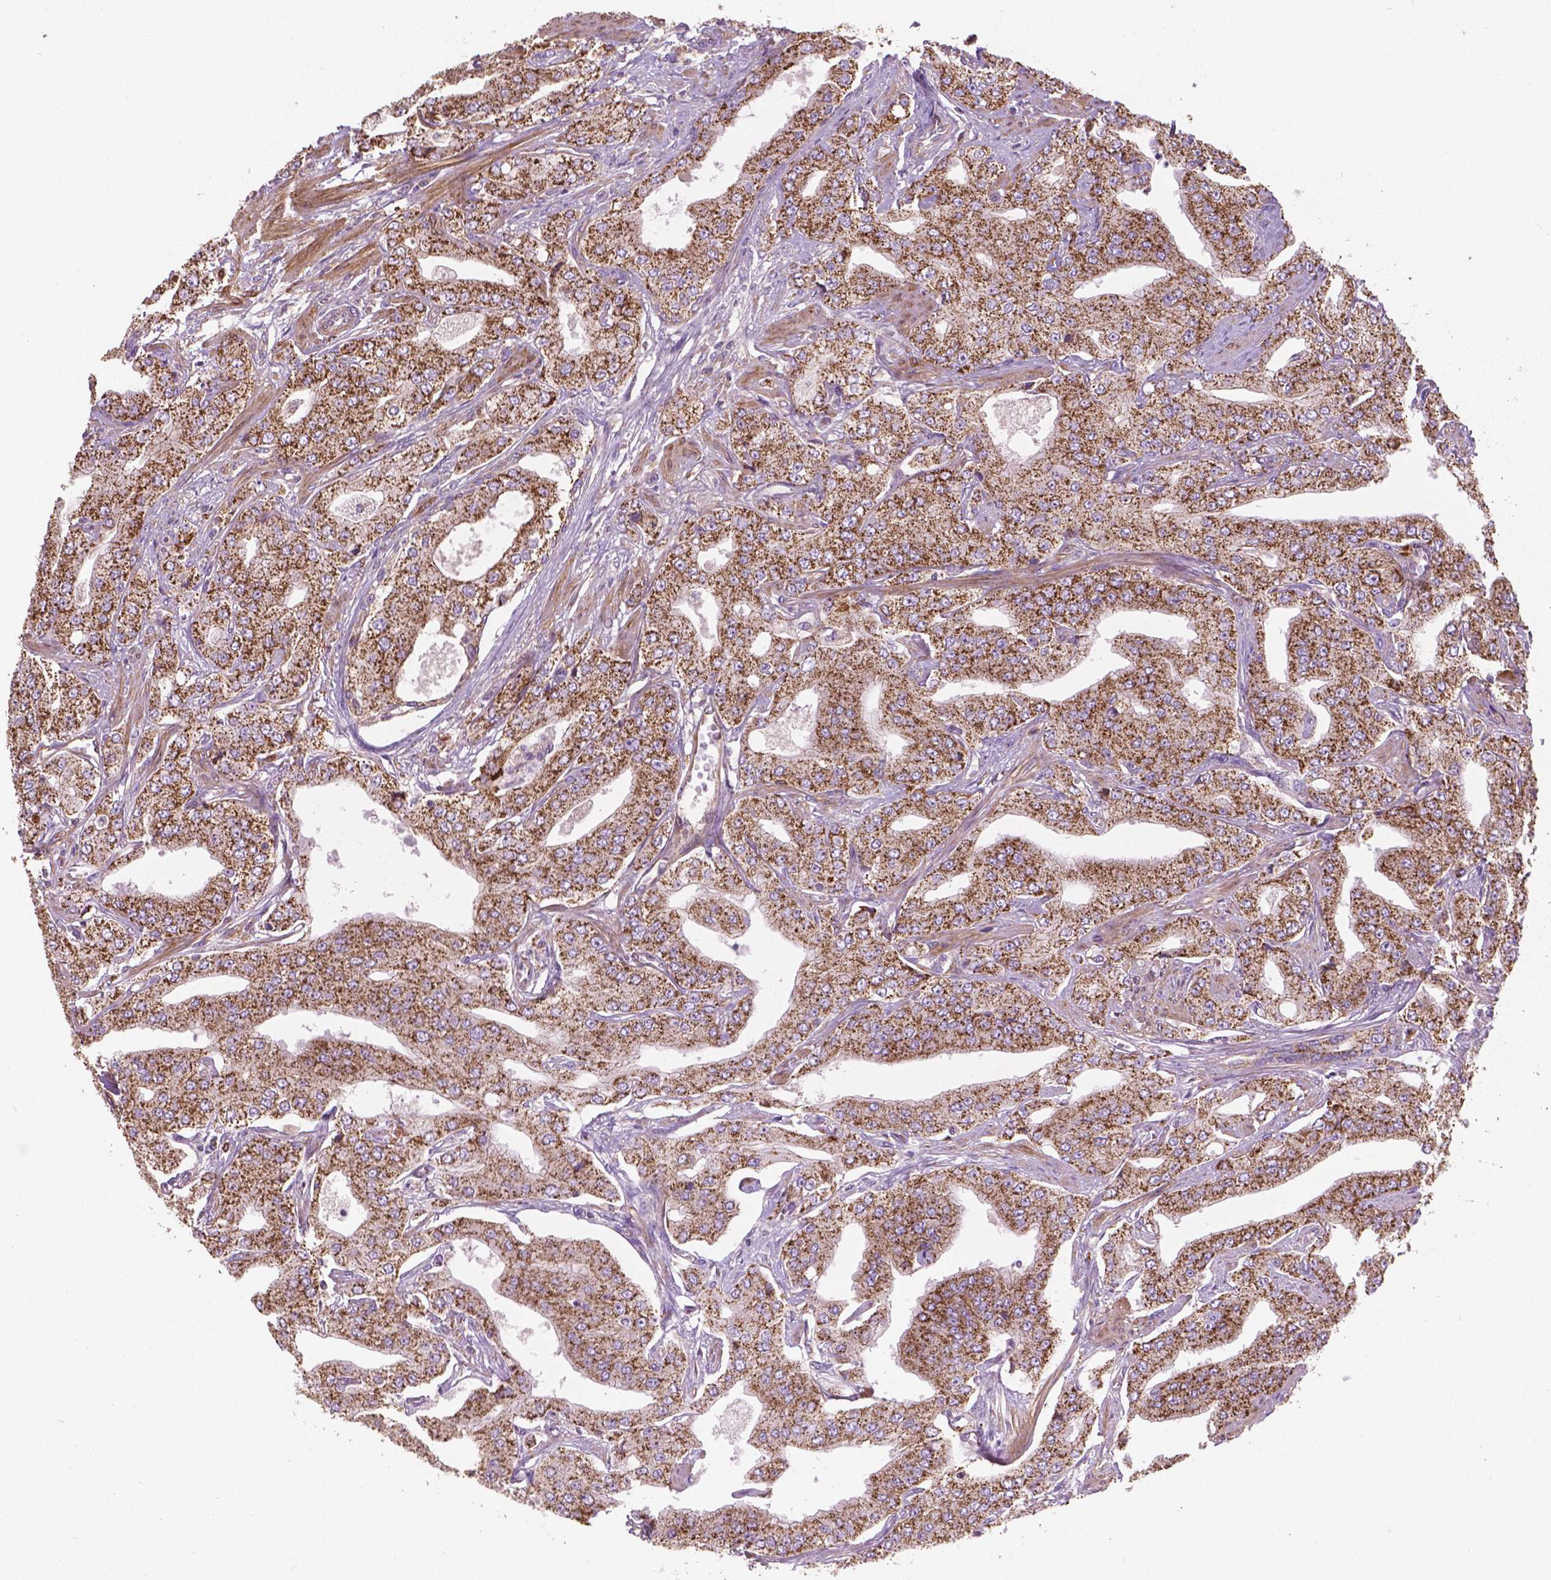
{"staining": {"intensity": "moderate", "quantity": ">75%", "location": "cytoplasmic/membranous"}, "tissue": "prostate cancer", "cell_type": "Tumor cells", "image_type": "cancer", "snomed": [{"axis": "morphology", "description": "Adenocarcinoma, Low grade"}, {"axis": "topography", "description": "Prostate"}], "caption": "The immunohistochemical stain shows moderate cytoplasmic/membranous staining in tumor cells of prostate cancer (adenocarcinoma (low-grade)) tissue.", "gene": "TCAF1", "patient": {"sex": "male", "age": 60}}